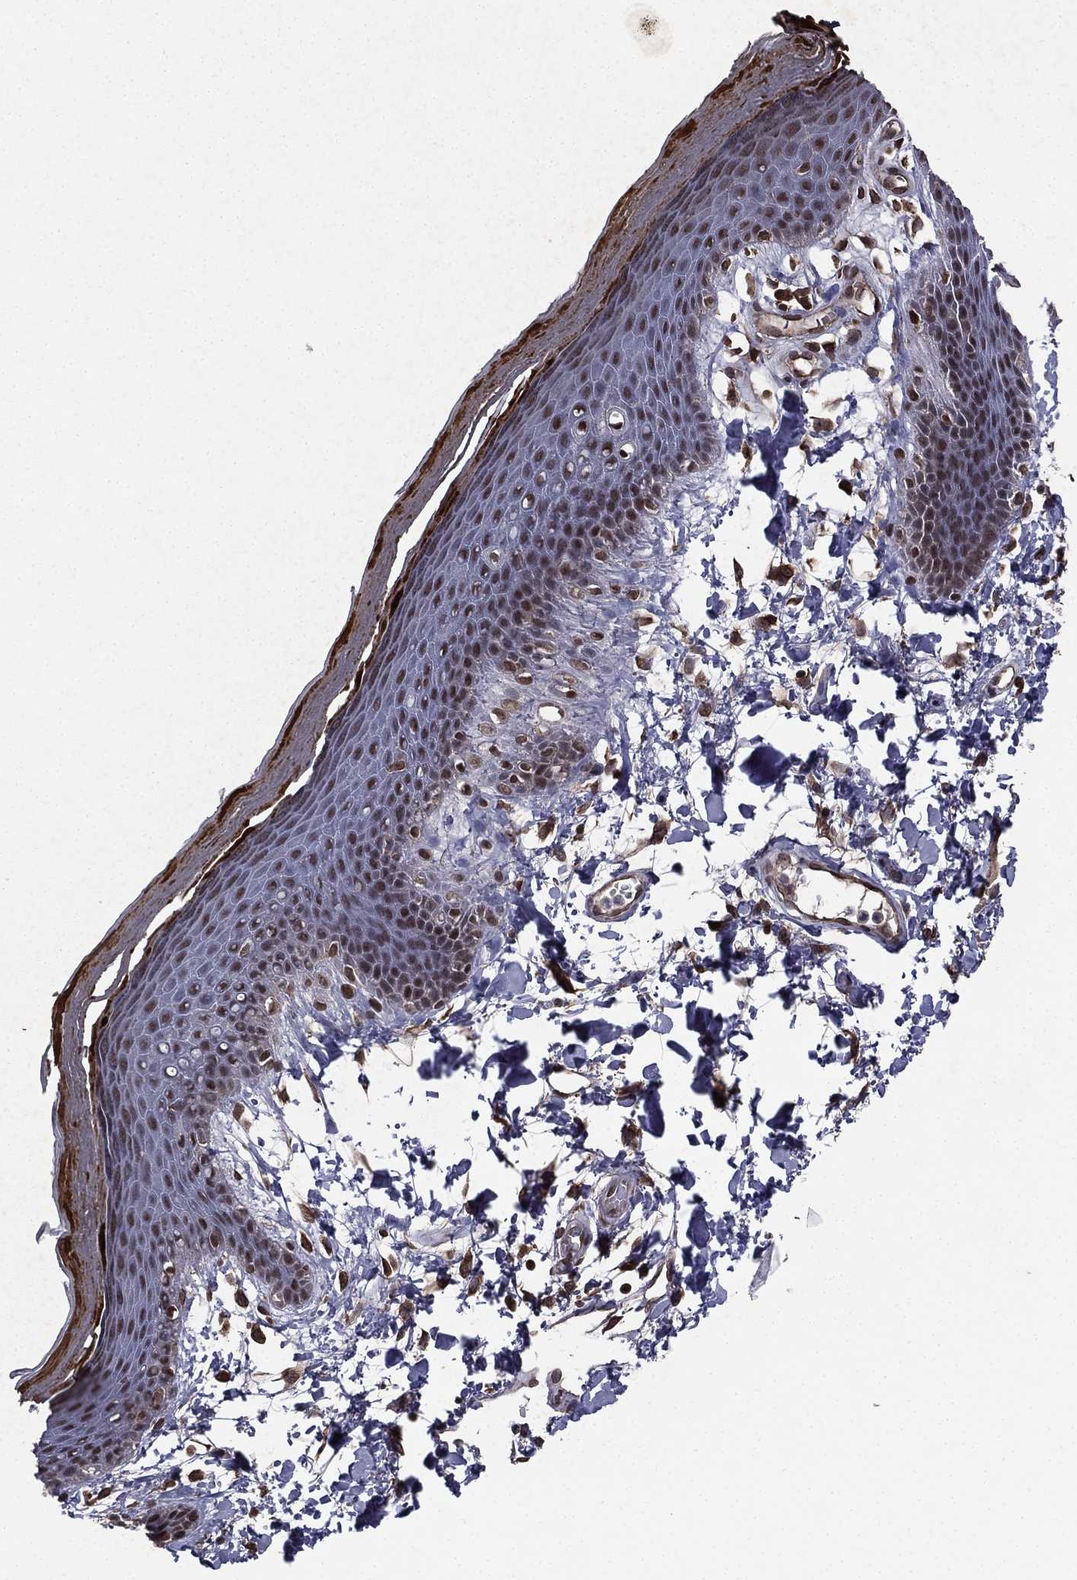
{"staining": {"intensity": "strong", "quantity": "25%-75%", "location": "nuclear"}, "tissue": "skin", "cell_type": "Epidermal cells", "image_type": "normal", "snomed": [{"axis": "morphology", "description": "Normal tissue, NOS"}, {"axis": "topography", "description": "Anal"}], "caption": "A high amount of strong nuclear positivity is identified in approximately 25%-75% of epidermal cells in unremarkable skin. (DAB (3,3'-diaminobenzidine) = brown stain, brightfield microscopy at high magnification).", "gene": "RARB", "patient": {"sex": "male", "age": 53}}